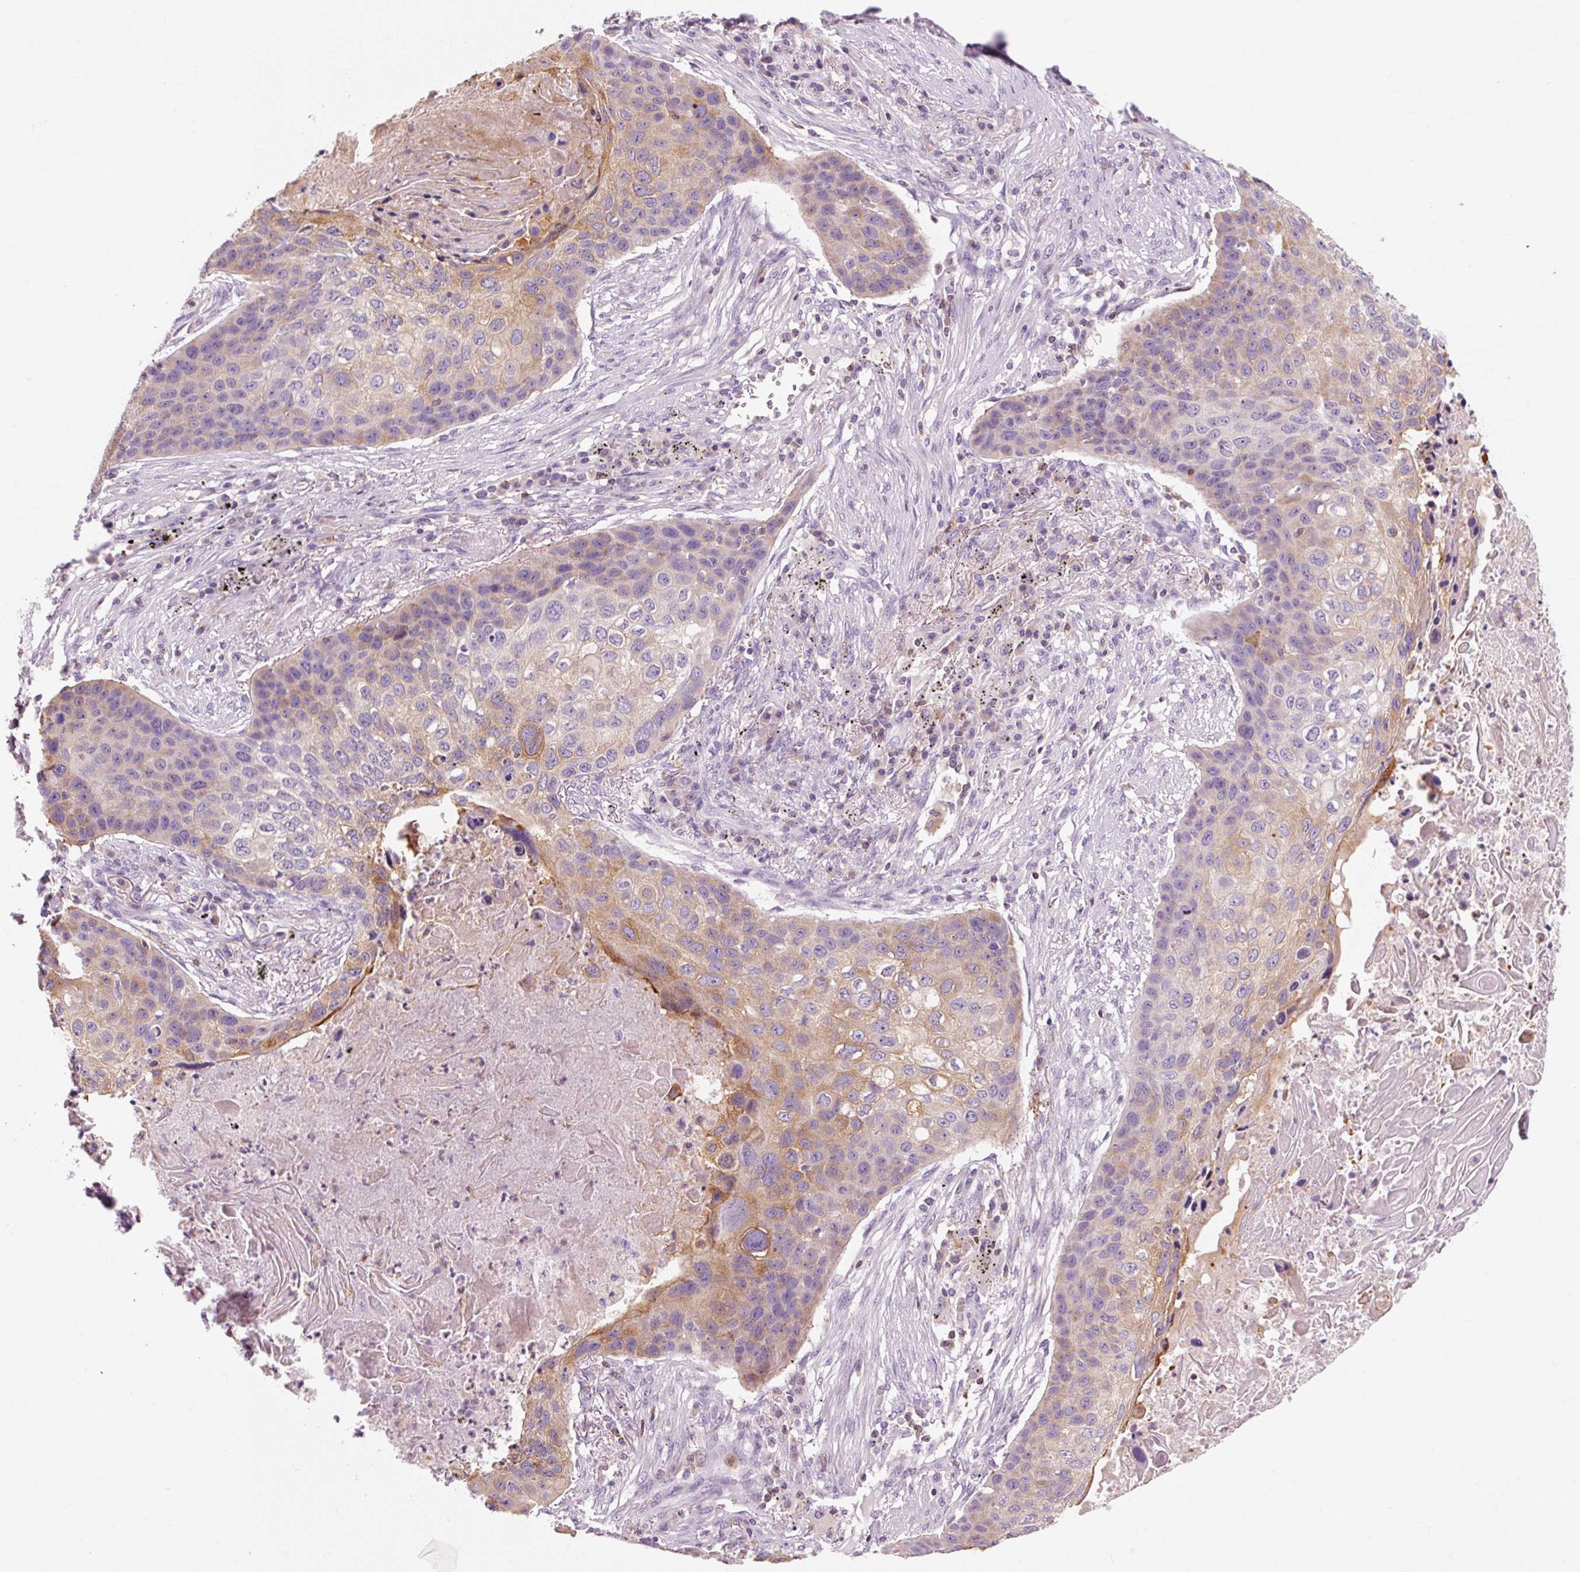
{"staining": {"intensity": "moderate", "quantity": "<25%", "location": "cytoplasmic/membranous"}, "tissue": "lung cancer", "cell_type": "Tumor cells", "image_type": "cancer", "snomed": [{"axis": "morphology", "description": "Squamous cell carcinoma, NOS"}, {"axis": "topography", "description": "Lung"}], "caption": "Immunohistochemistry of squamous cell carcinoma (lung) shows low levels of moderate cytoplasmic/membranous staining in about <25% of tumor cells. Nuclei are stained in blue.", "gene": "OR8K1", "patient": {"sex": "female", "age": 63}}